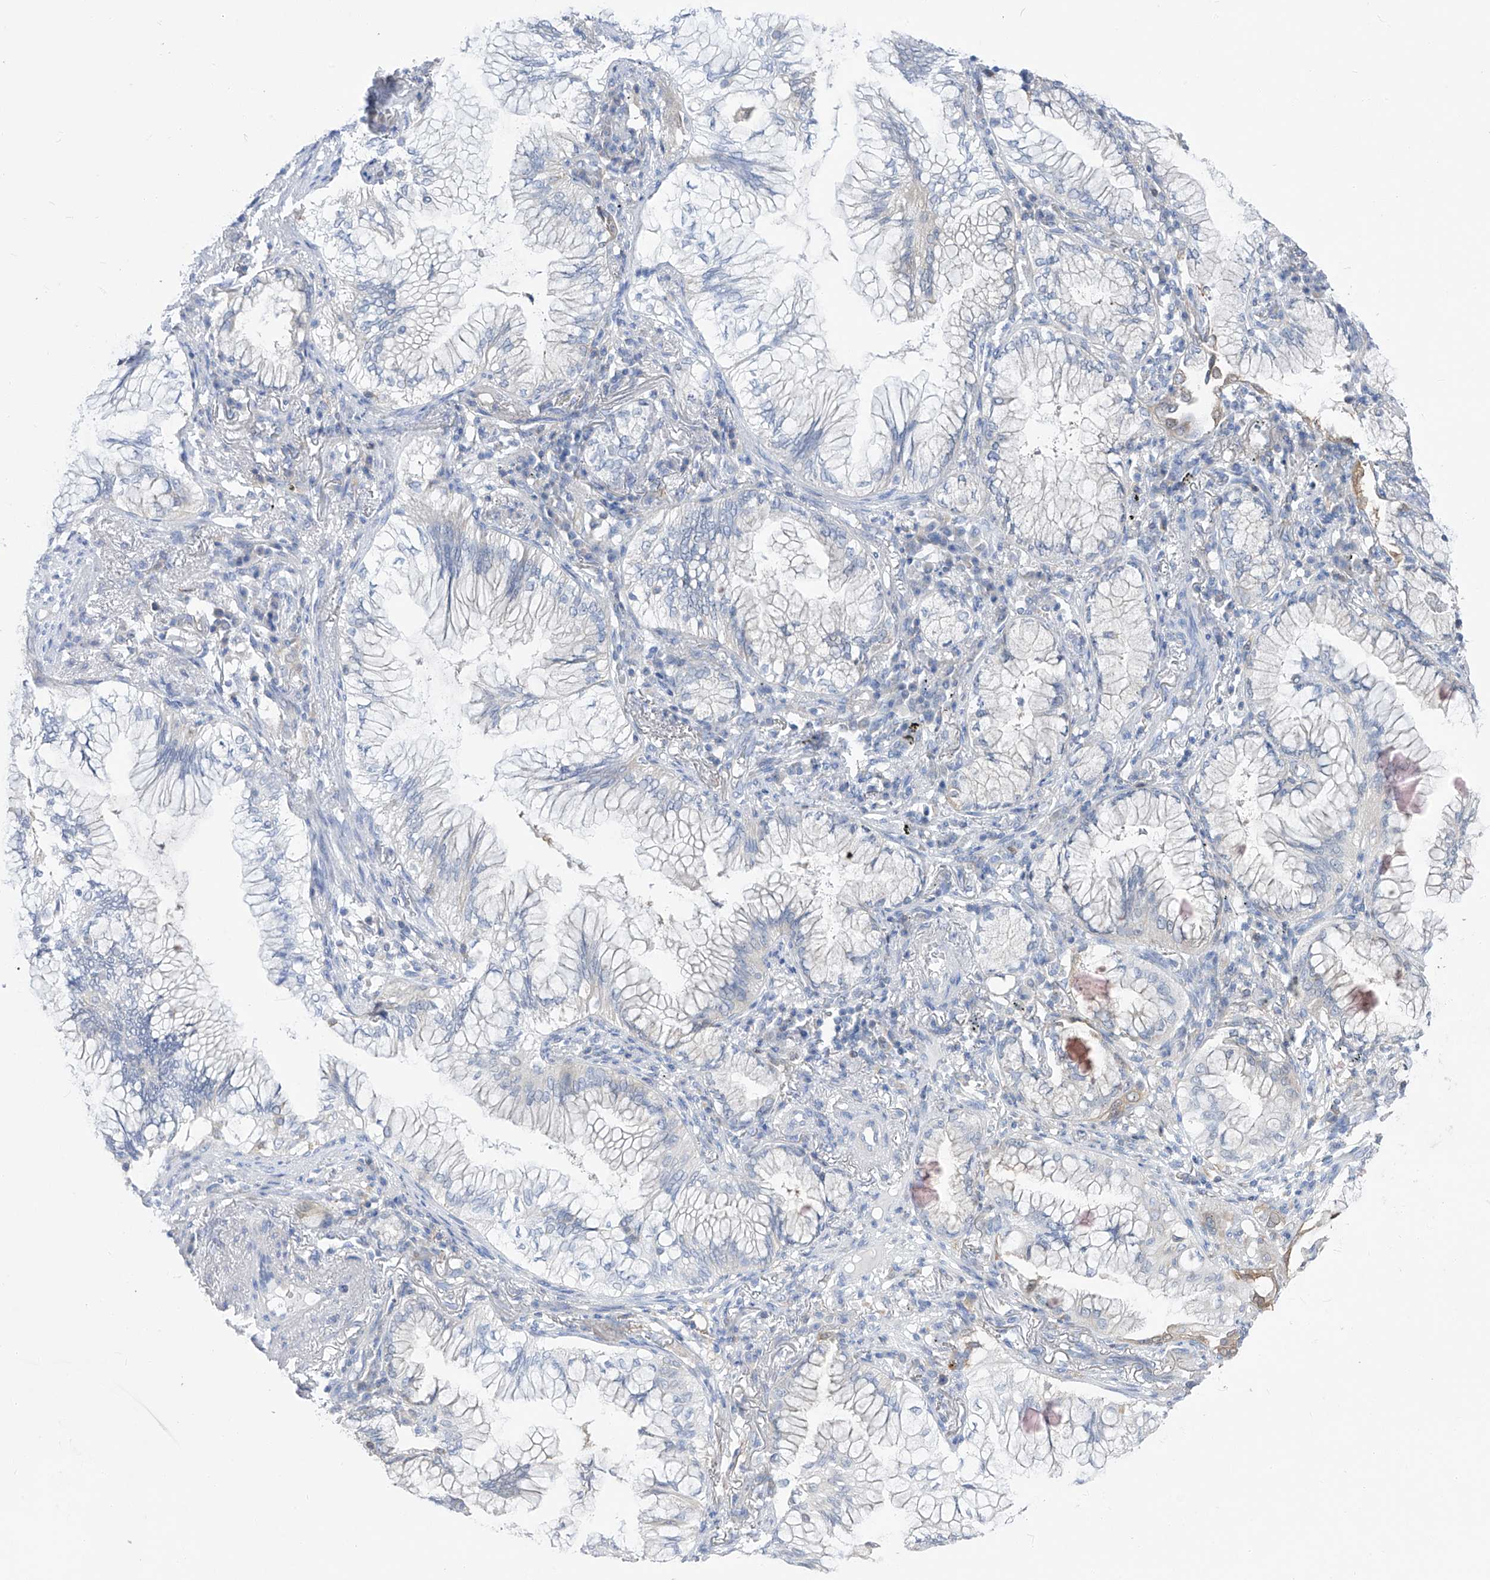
{"staining": {"intensity": "negative", "quantity": "none", "location": "none"}, "tissue": "lung cancer", "cell_type": "Tumor cells", "image_type": "cancer", "snomed": [{"axis": "morphology", "description": "Adenocarcinoma, NOS"}, {"axis": "topography", "description": "Lung"}], "caption": "A photomicrograph of human lung cancer (adenocarcinoma) is negative for staining in tumor cells. (Stains: DAB (3,3'-diaminobenzidine) IHC with hematoxylin counter stain, Microscopy: brightfield microscopy at high magnification).", "gene": "UFL1", "patient": {"sex": "female", "age": 70}}